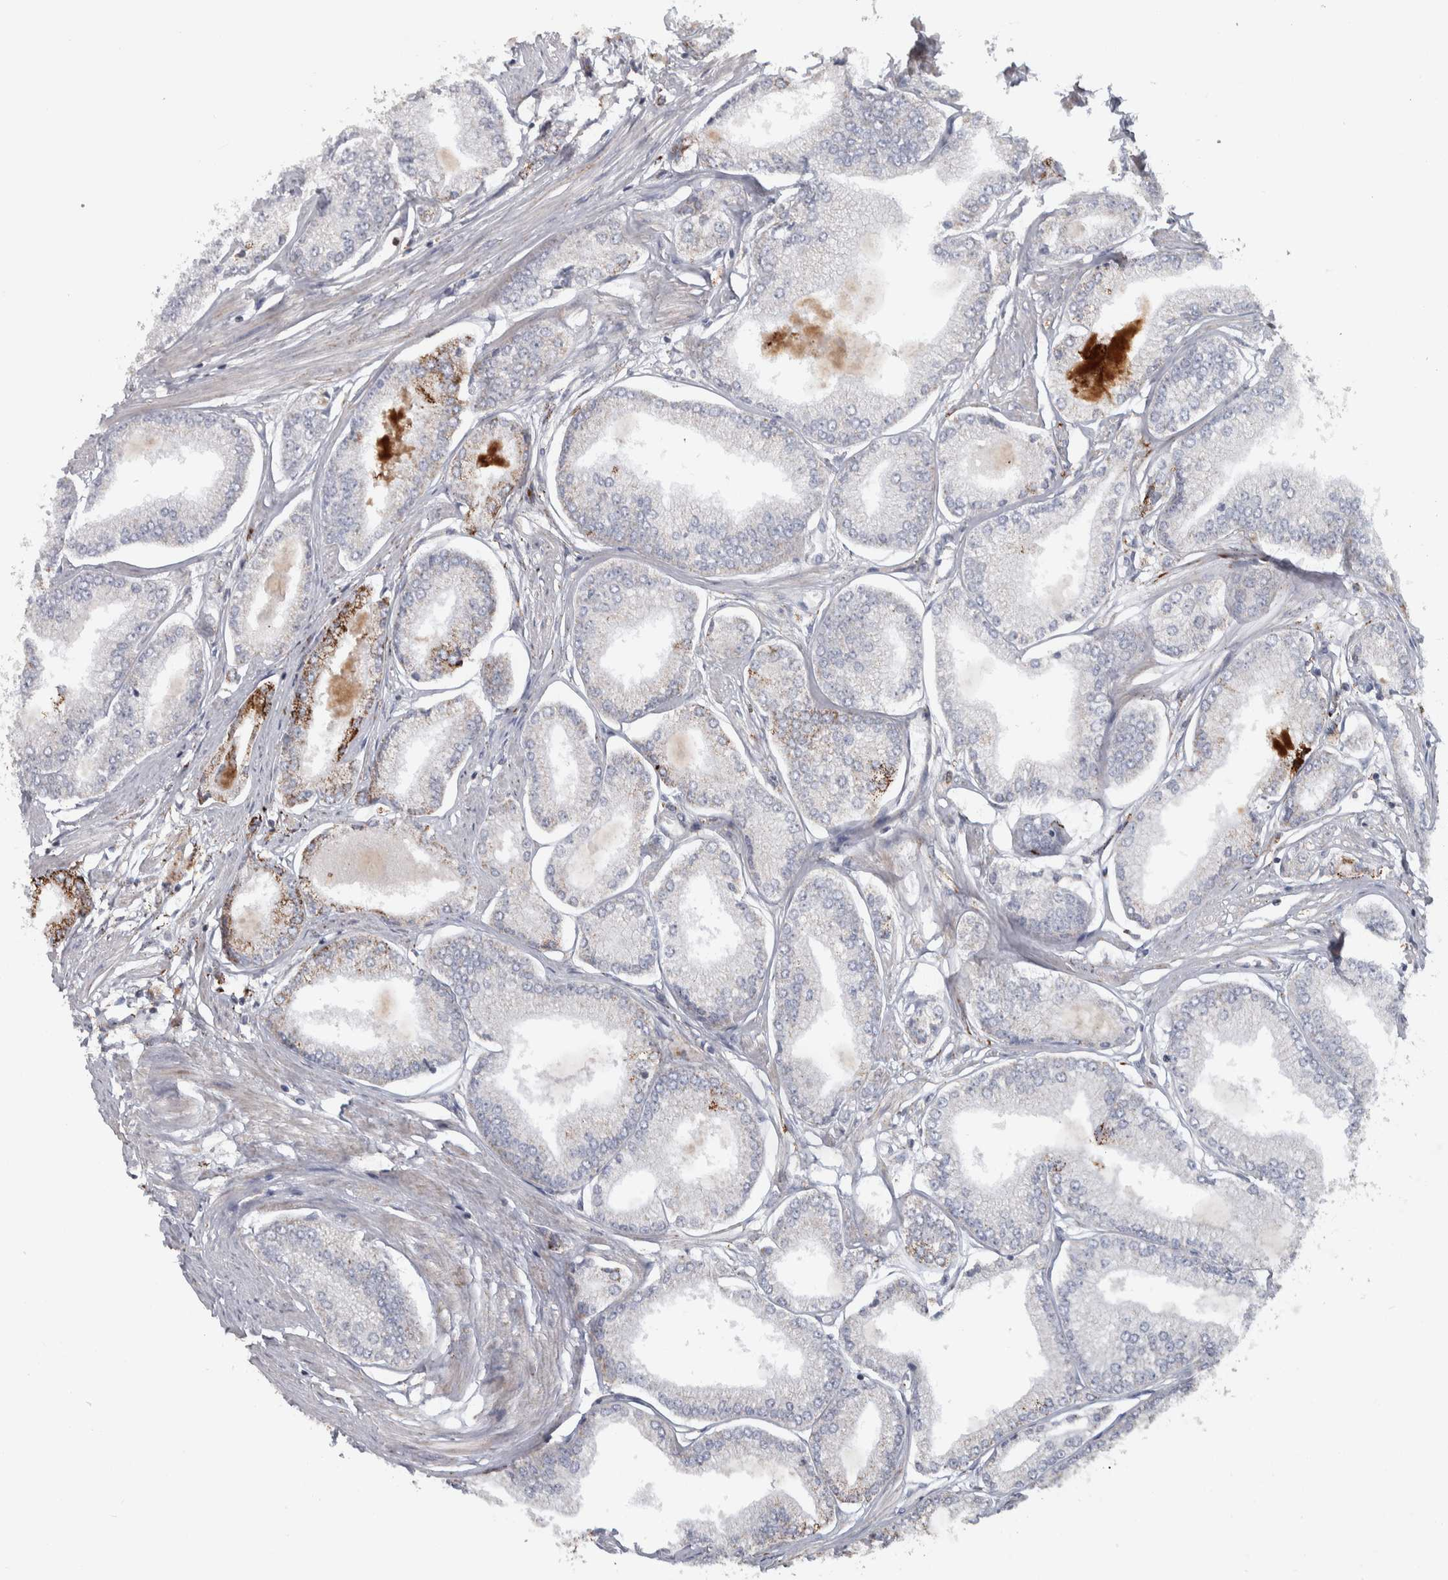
{"staining": {"intensity": "weak", "quantity": "<25%", "location": "cytoplasmic/membranous"}, "tissue": "prostate cancer", "cell_type": "Tumor cells", "image_type": "cancer", "snomed": [{"axis": "morphology", "description": "Adenocarcinoma, Low grade"}, {"axis": "topography", "description": "Prostate"}], "caption": "An IHC histopathology image of prostate cancer is shown. There is no staining in tumor cells of prostate cancer.", "gene": "FAM78A", "patient": {"sex": "male", "age": 52}}